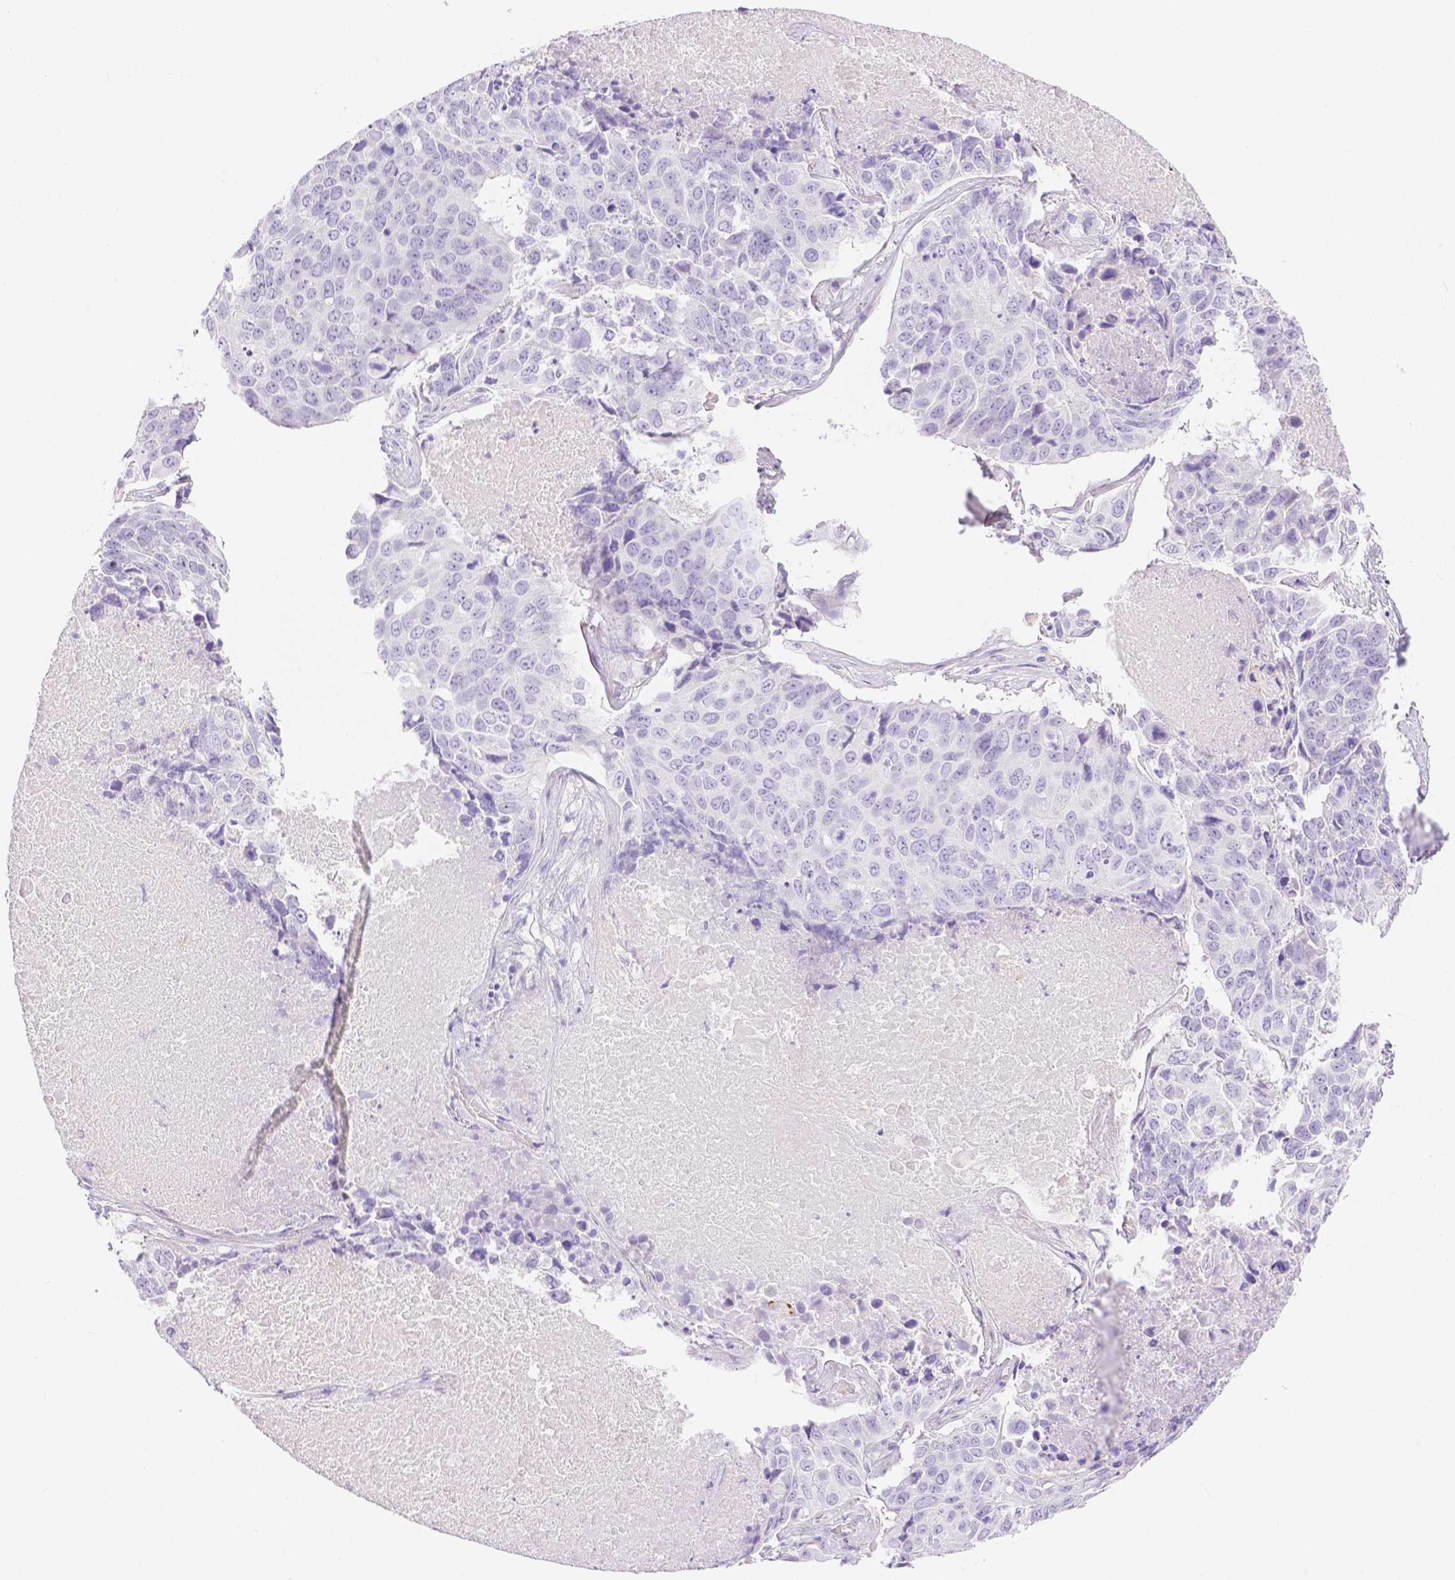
{"staining": {"intensity": "negative", "quantity": "none", "location": "none"}, "tissue": "lung cancer", "cell_type": "Tumor cells", "image_type": "cancer", "snomed": [{"axis": "morphology", "description": "Normal tissue, NOS"}, {"axis": "morphology", "description": "Squamous cell carcinoma, NOS"}, {"axis": "topography", "description": "Bronchus"}, {"axis": "topography", "description": "Lung"}], "caption": "Immunohistochemistry image of lung squamous cell carcinoma stained for a protein (brown), which shows no expression in tumor cells.", "gene": "SLC27A5", "patient": {"sex": "male", "age": 64}}